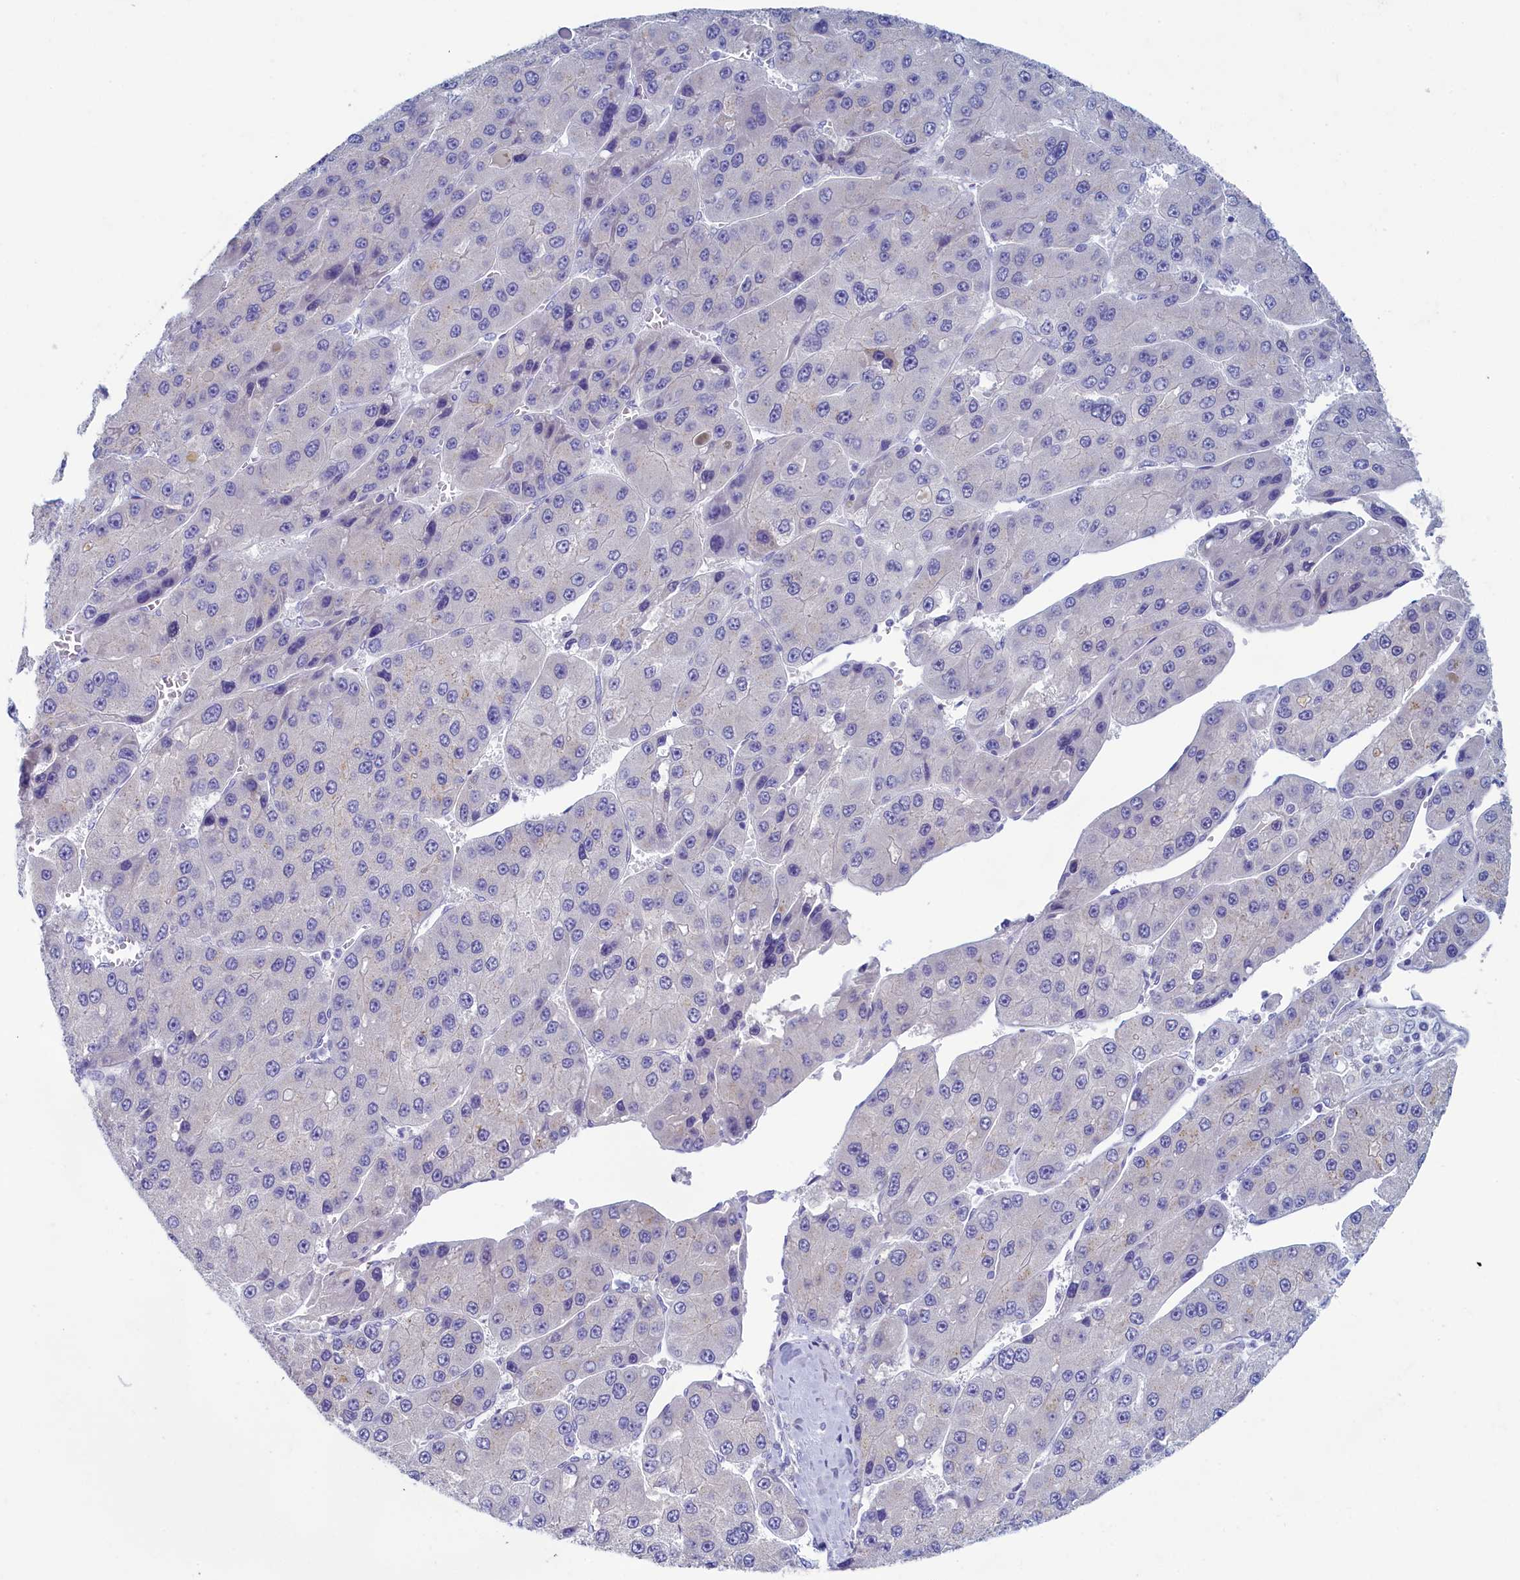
{"staining": {"intensity": "negative", "quantity": "none", "location": "none"}, "tissue": "liver cancer", "cell_type": "Tumor cells", "image_type": "cancer", "snomed": [{"axis": "morphology", "description": "Carcinoma, Hepatocellular, NOS"}, {"axis": "topography", "description": "Liver"}], "caption": "Image shows no significant protein staining in tumor cells of liver cancer (hepatocellular carcinoma). The staining was performed using DAB (3,3'-diaminobenzidine) to visualize the protein expression in brown, while the nuclei were stained in blue with hematoxylin (Magnification: 20x).", "gene": "SKA3", "patient": {"sex": "female", "age": 73}}